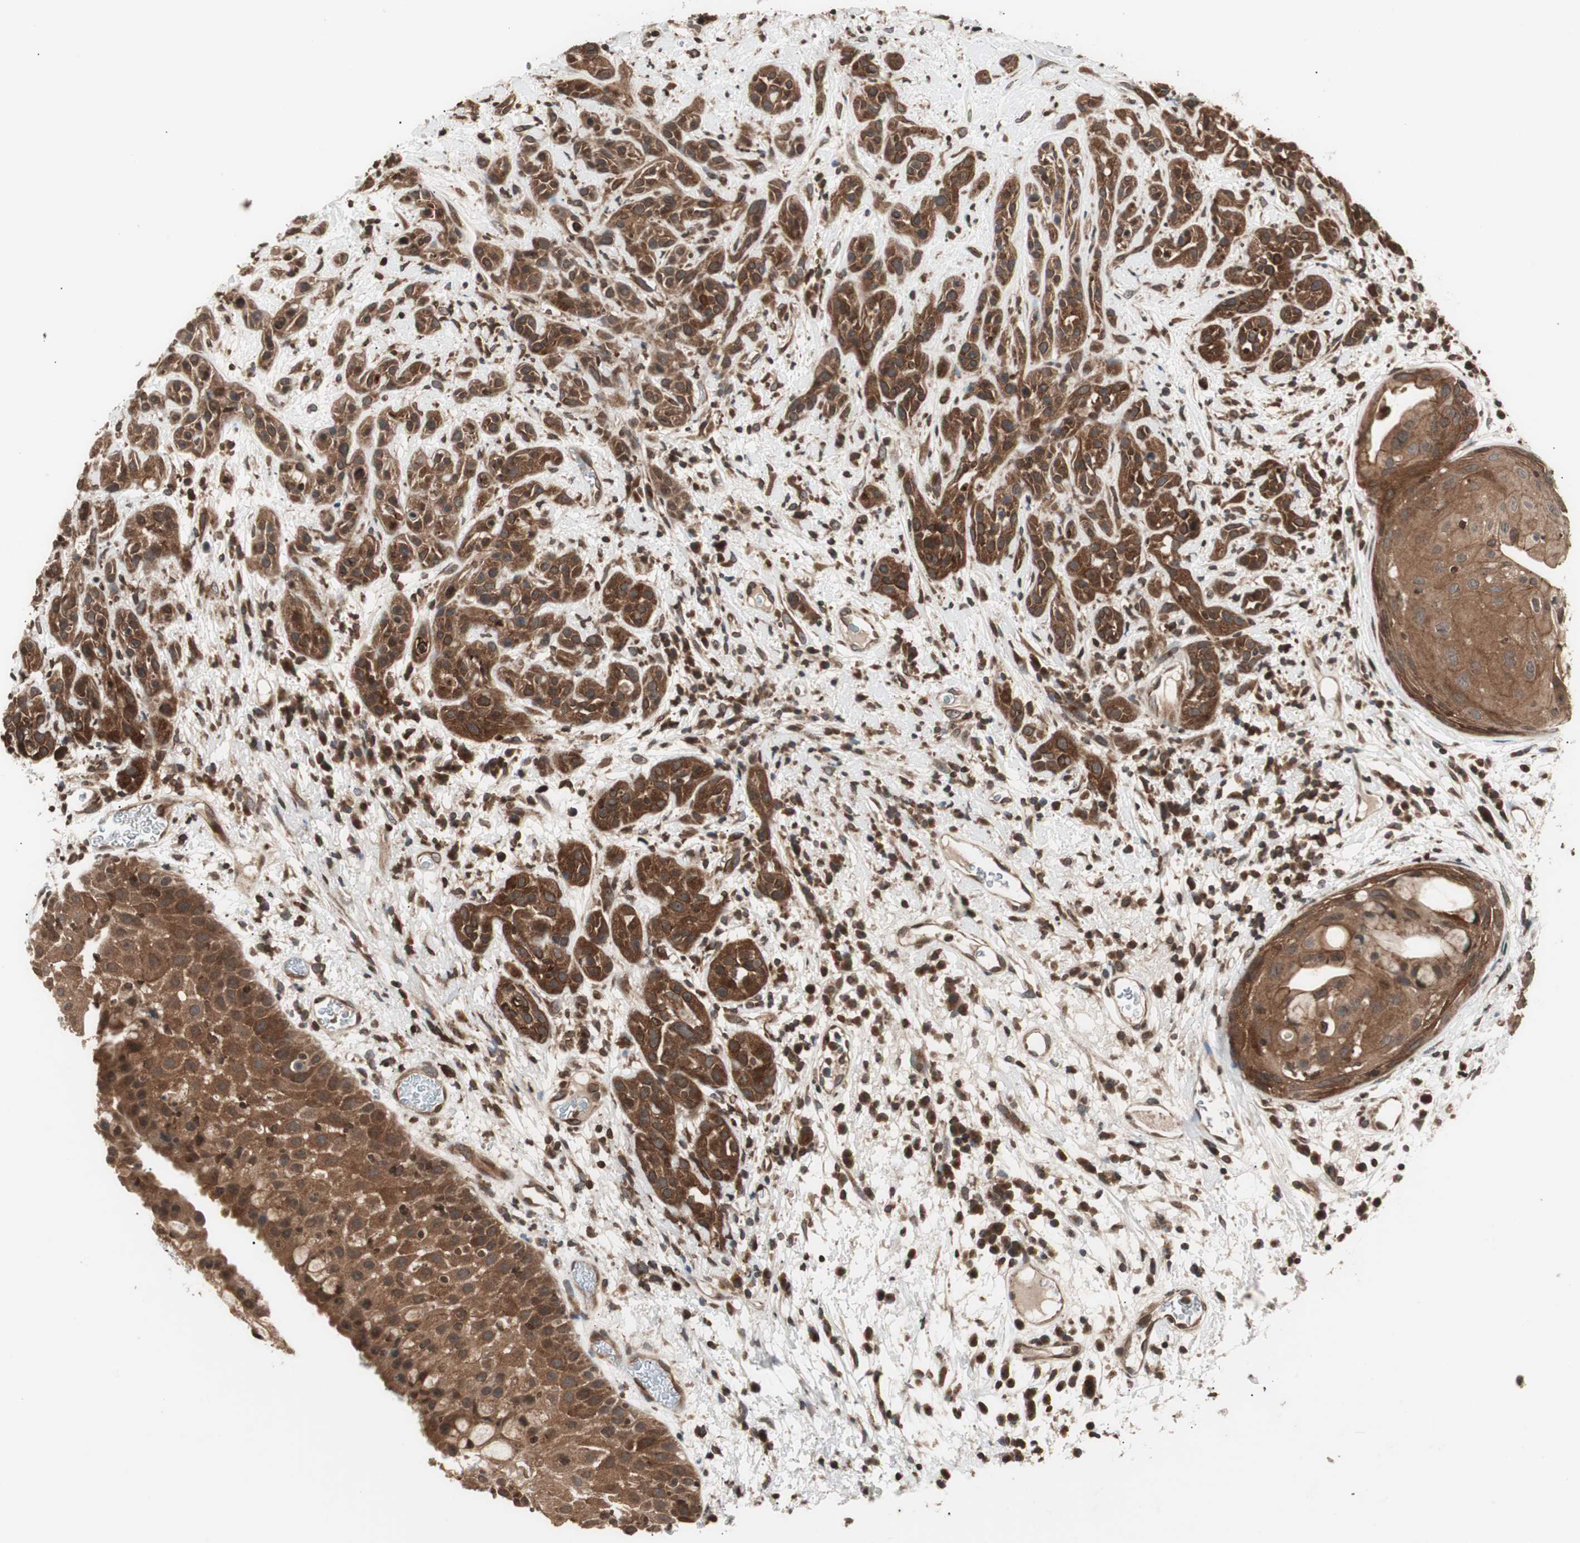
{"staining": {"intensity": "strong", "quantity": ">75%", "location": "cytoplasmic/membranous"}, "tissue": "head and neck cancer", "cell_type": "Tumor cells", "image_type": "cancer", "snomed": [{"axis": "morphology", "description": "Squamous cell carcinoma, NOS"}, {"axis": "topography", "description": "Head-Neck"}], "caption": "A brown stain highlights strong cytoplasmic/membranous expression of a protein in human head and neck cancer tumor cells.", "gene": "ZFC3H1", "patient": {"sex": "male", "age": 62}}